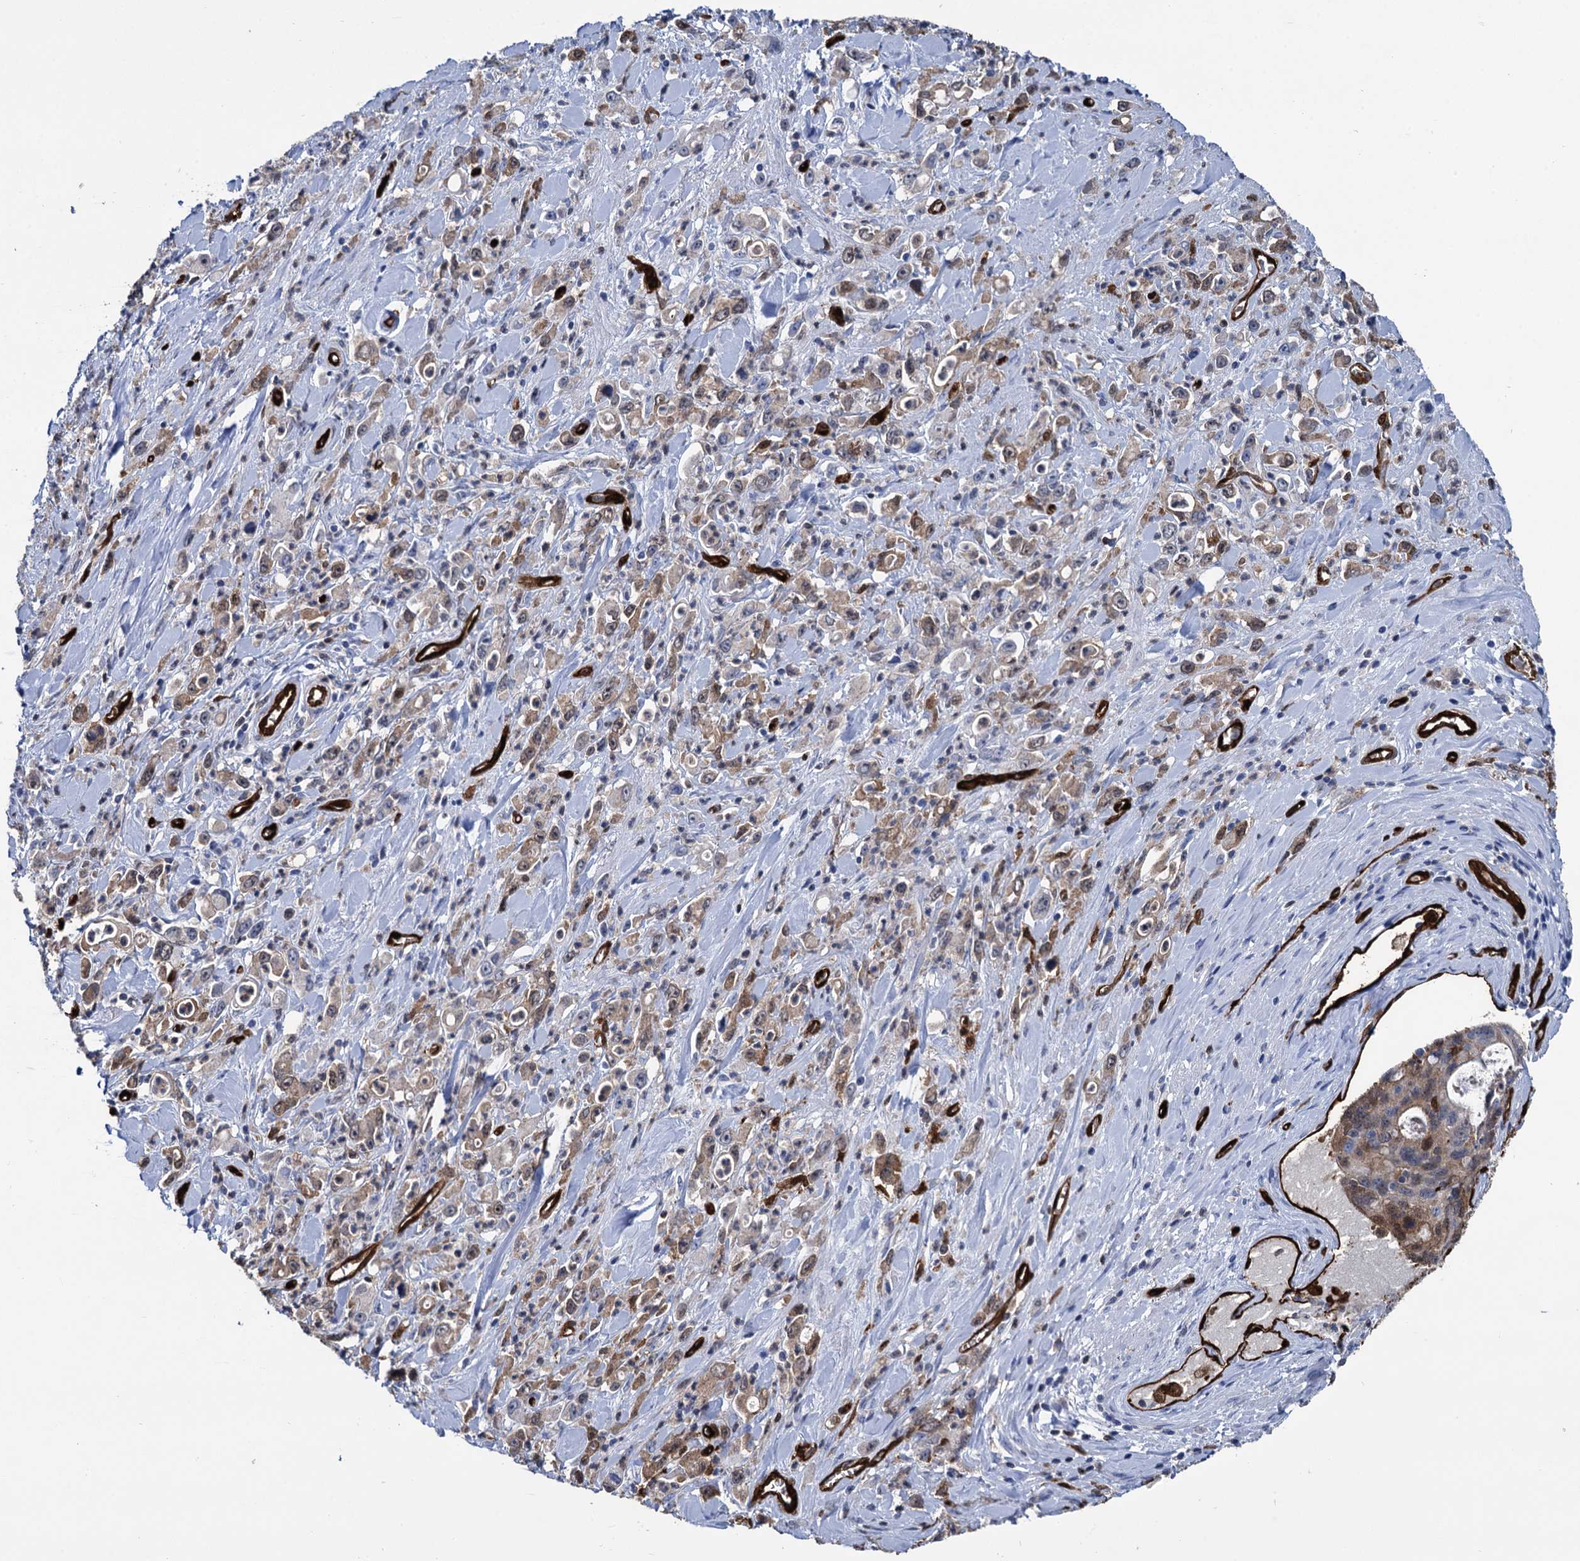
{"staining": {"intensity": "weak", "quantity": ">75%", "location": "cytoplasmic/membranous"}, "tissue": "stomach cancer", "cell_type": "Tumor cells", "image_type": "cancer", "snomed": [{"axis": "morphology", "description": "Adenocarcinoma, NOS"}, {"axis": "topography", "description": "Stomach, lower"}], "caption": "Immunohistochemistry (IHC) image of neoplastic tissue: stomach cancer (adenocarcinoma) stained using immunohistochemistry (IHC) reveals low levels of weak protein expression localized specifically in the cytoplasmic/membranous of tumor cells, appearing as a cytoplasmic/membranous brown color.", "gene": "FABP5", "patient": {"sex": "female", "age": 43}}